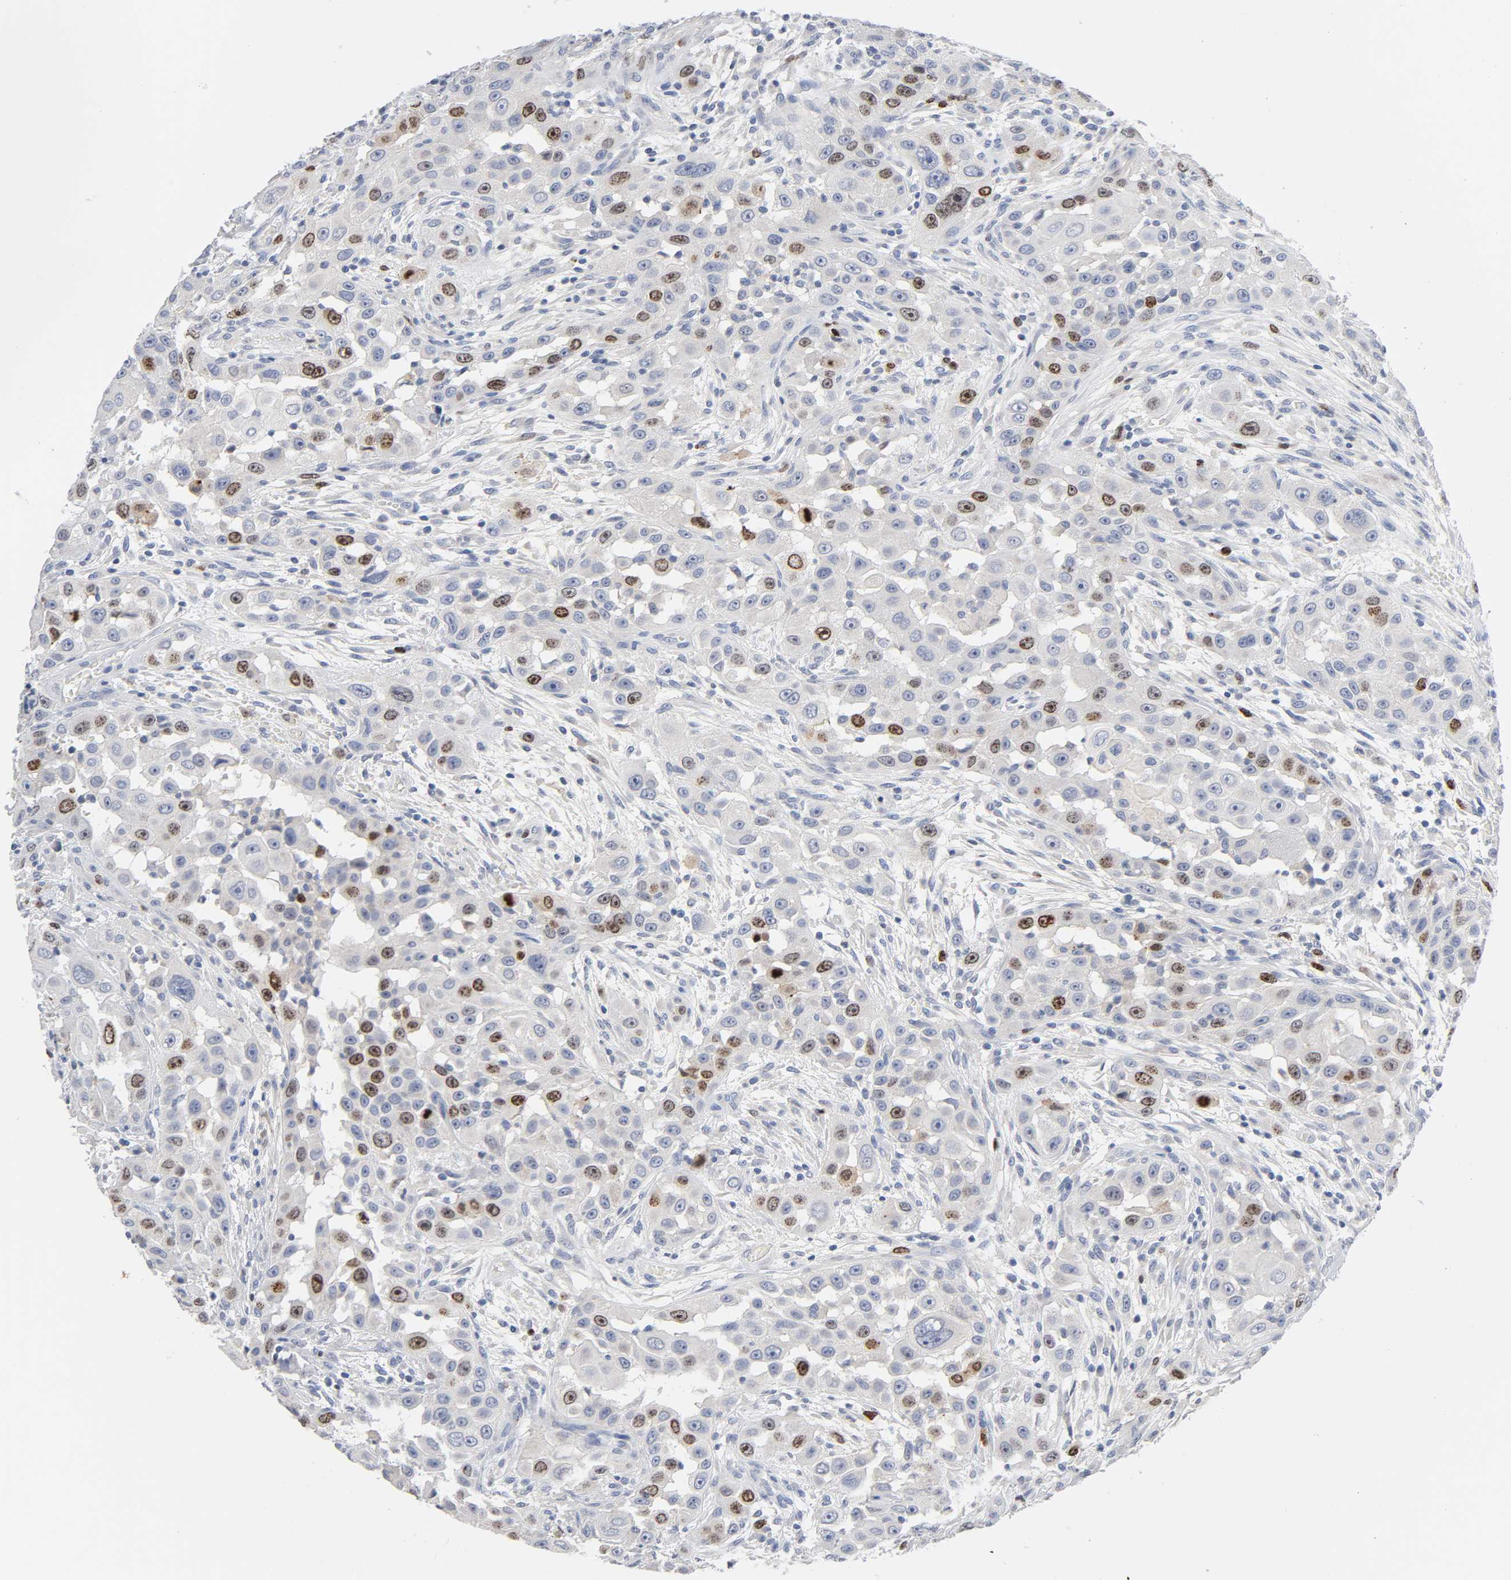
{"staining": {"intensity": "moderate", "quantity": "<25%", "location": "nuclear"}, "tissue": "head and neck cancer", "cell_type": "Tumor cells", "image_type": "cancer", "snomed": [{"axis": "morphology", "description": "Carcinoma, NOS"}, {"axis": "topography", "description": "Head-Neck"}], "caption": "IHC staining of head and neck cancer, which demonstrates low levels of moderate nuclear expression in about <25% of tumor cells indicating moderate nuclear protein staining. The staining was performed using DAB (brown) for protein detection and nuclei were counterstained in hematoxylin (blue).", "gene": "BIRC5", "patient": {"sex": "male", "age": 87}}